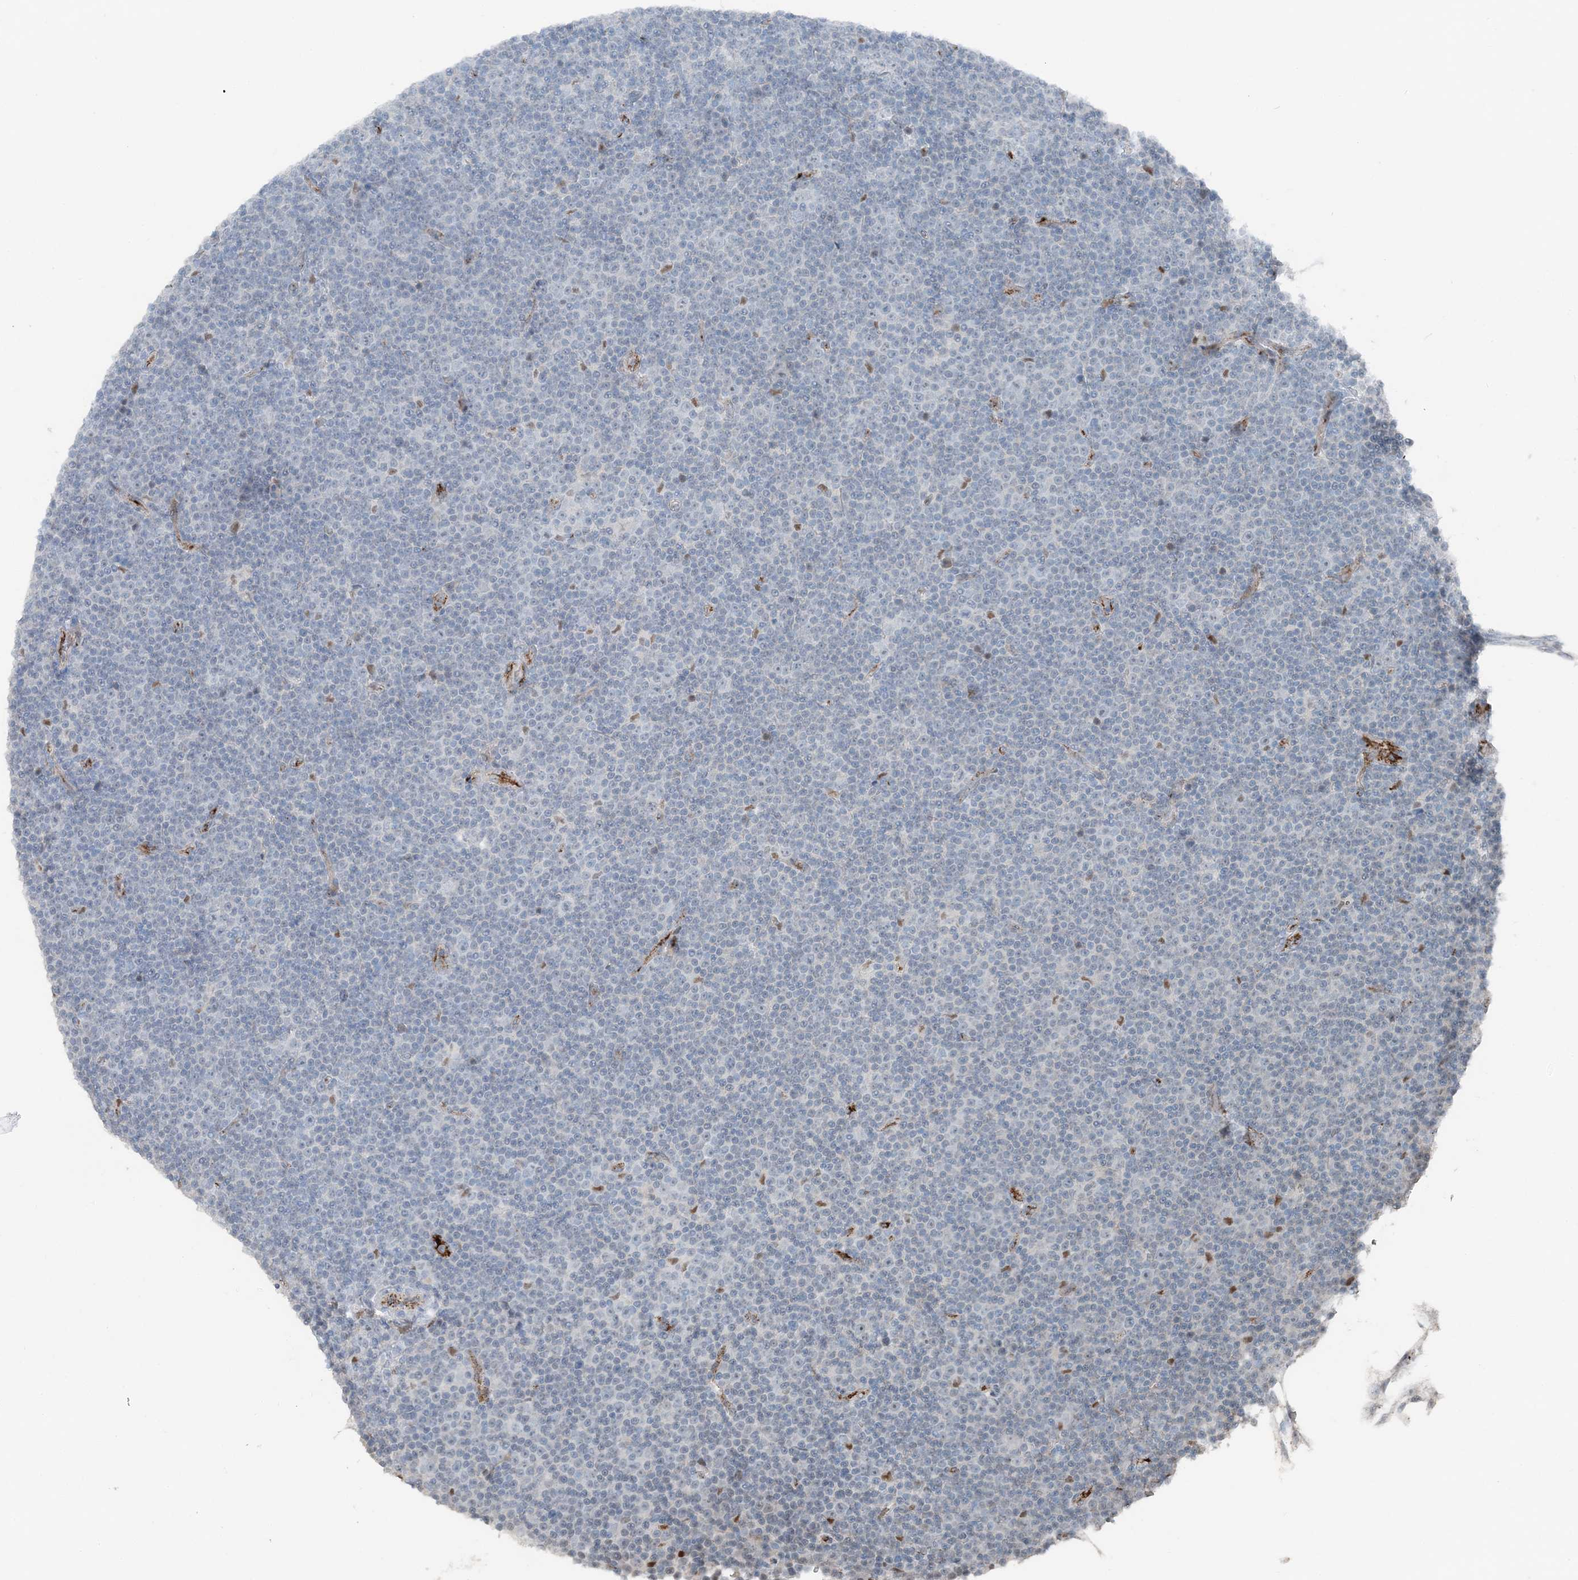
{"staining": {"intensity": "negative", "quantity": "none", "location": "none"}, "tissue": "lymphoma", "cell_type": "Tumor cells", "image_type": "cancer", "snomed": [{"axis": "morphology", "description": "Malignant lymphoma, non-Hodgkin's type, Low grade"}, {"axis": "topography", "description": "Lymph node"}], "caption": "Immunohistochemistry (IHC) histopathology image of neoplastic tissue: human lymphoma stained with DAB exhibits no significant protein expression in tumor cells.", "gene": "ELOVL7", "patient": {"sex": "female", "age": 67}}